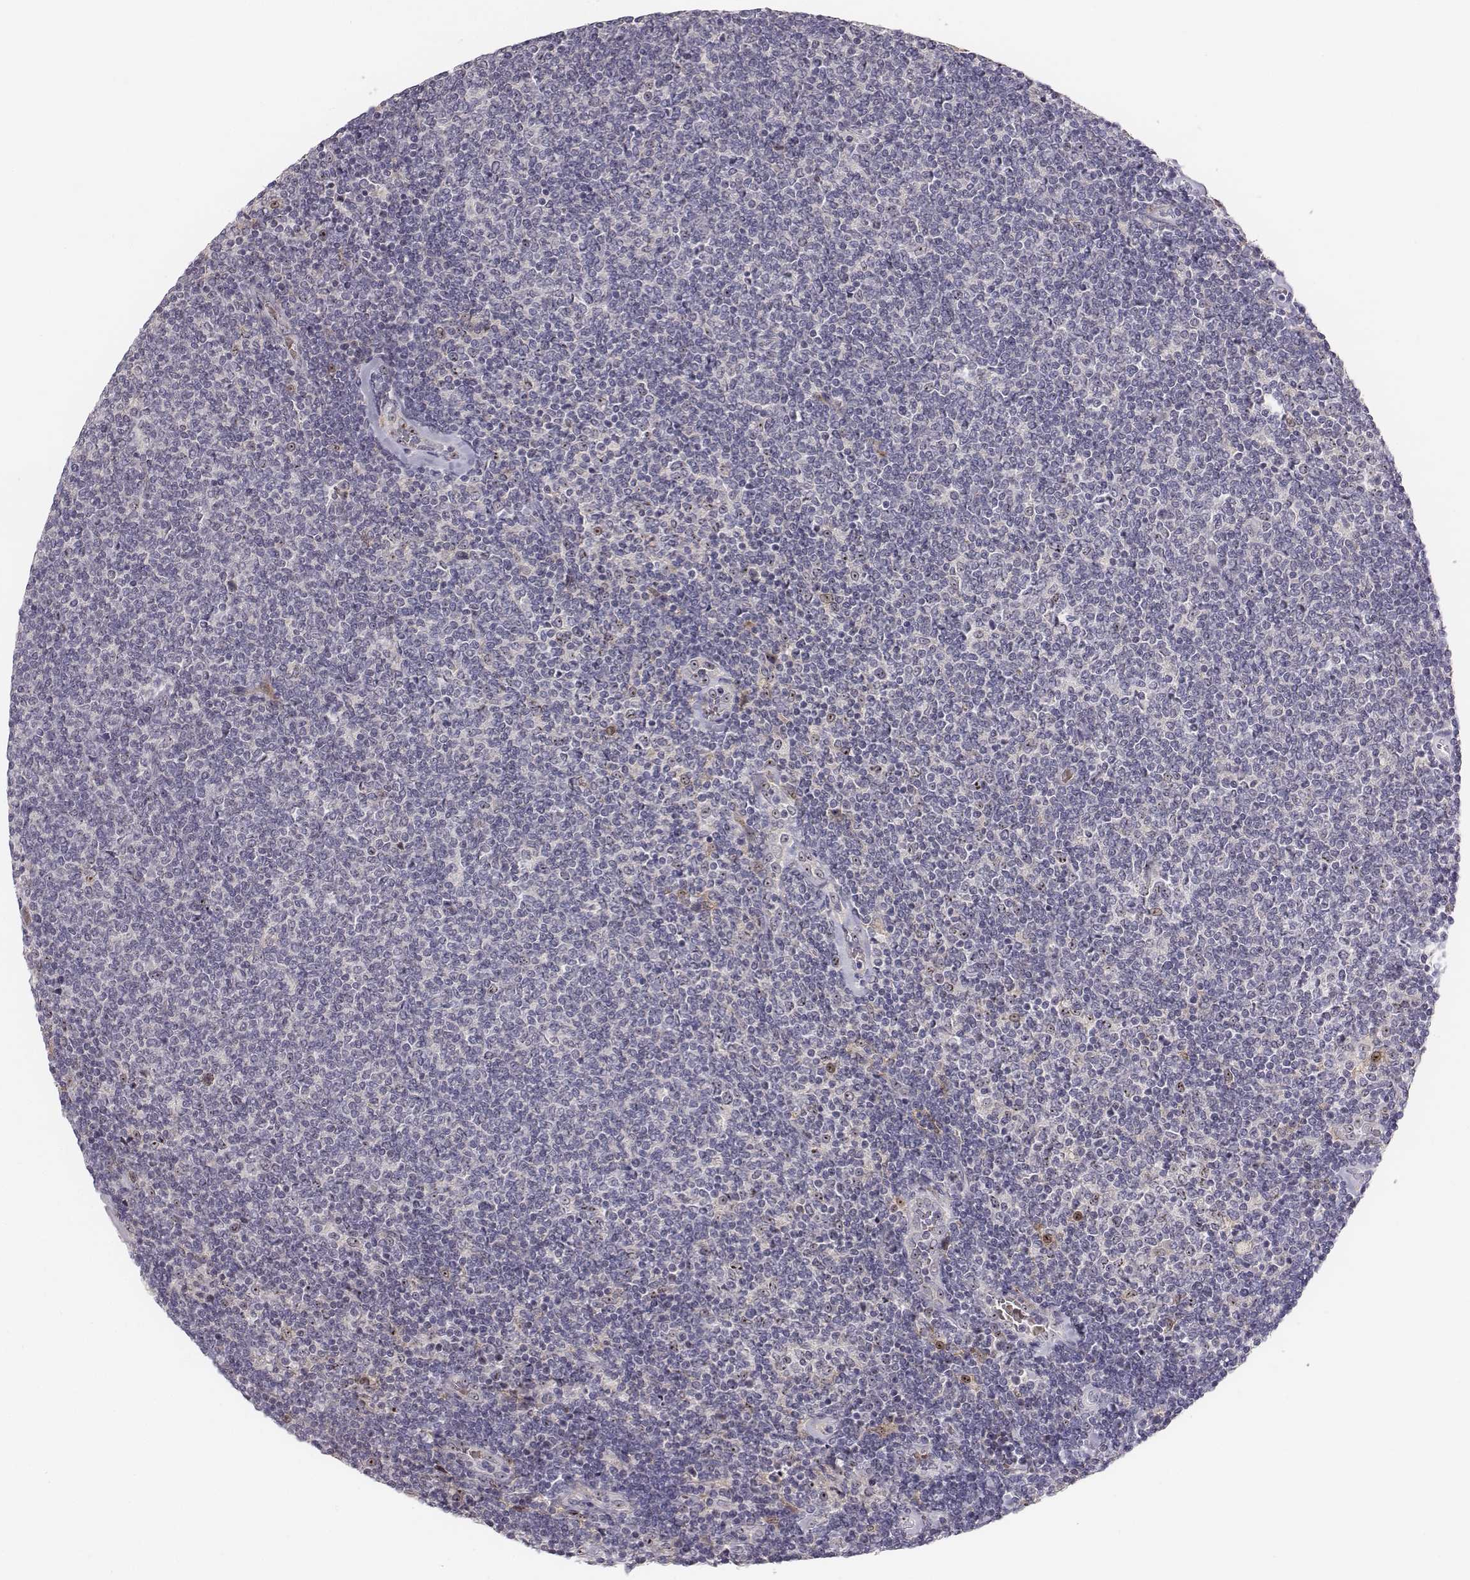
{"staining": {"intensity": "moderate", "quantity": "<25%", "location": "nuclear"}, "tissue": "lymphoma", "cell_type": "Tumor cells", "image_type": "cancer", "snomed": [{"axis": "morphology", "description": "Malignant lymphoma, non-Hodgkin's type, Low grade"}, {"axis": "topography", "description": "Lymph node"}], "caption": "Moderate nuclear protein positivity is identified in about <25% of tumor cells in low-grade malignant lymphoma, non-Hodgkin's type. (IHC, brightfield microscopy, high magnification).", "gene": "NIFK", "patient": {"sex": "male", "age": 52}}